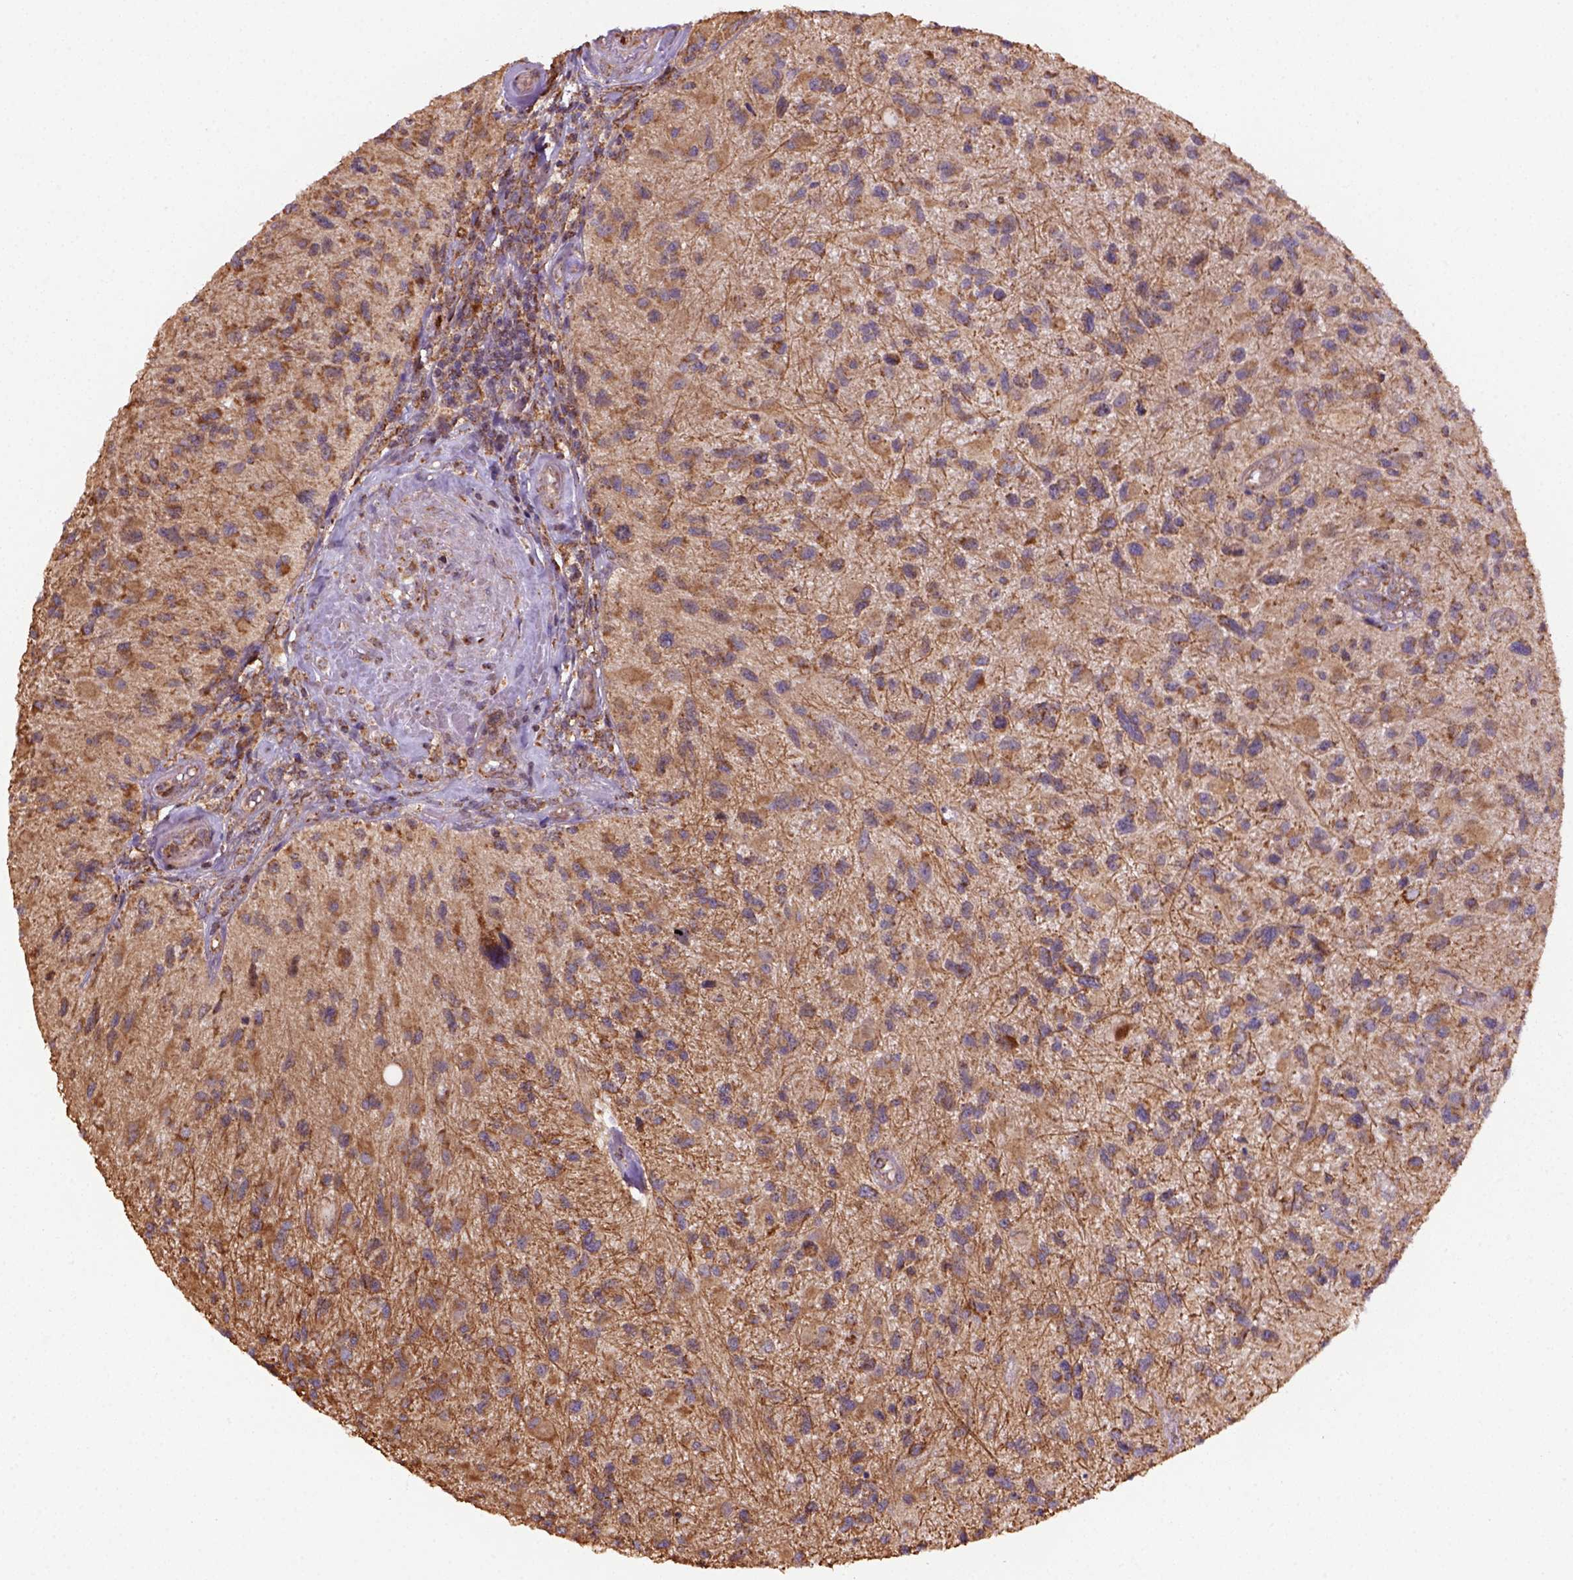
{"staining": {"intensity": "moderate", "quantity": ">75%", "location": "cytoplasmic/membranous"}, "tissue": "glioma", "cell_type": "Tumor cells", "image_type": "cancer", "snomed": [{"axis": "morphology", "description": "Glioma, malignant, NOS"}, {"axis": "morphology", "description": "Glioma, malignant, High grade"}, {"axis": "topography", "description": "Brain"}], "caption": "High-grade glioma (malignant) stained for a protein displays moderate cytoplasmic/membranous positivity in tumor cells.", "gene": "MAPK8IP3", "patient": {"sex": "female", "age": 71}}